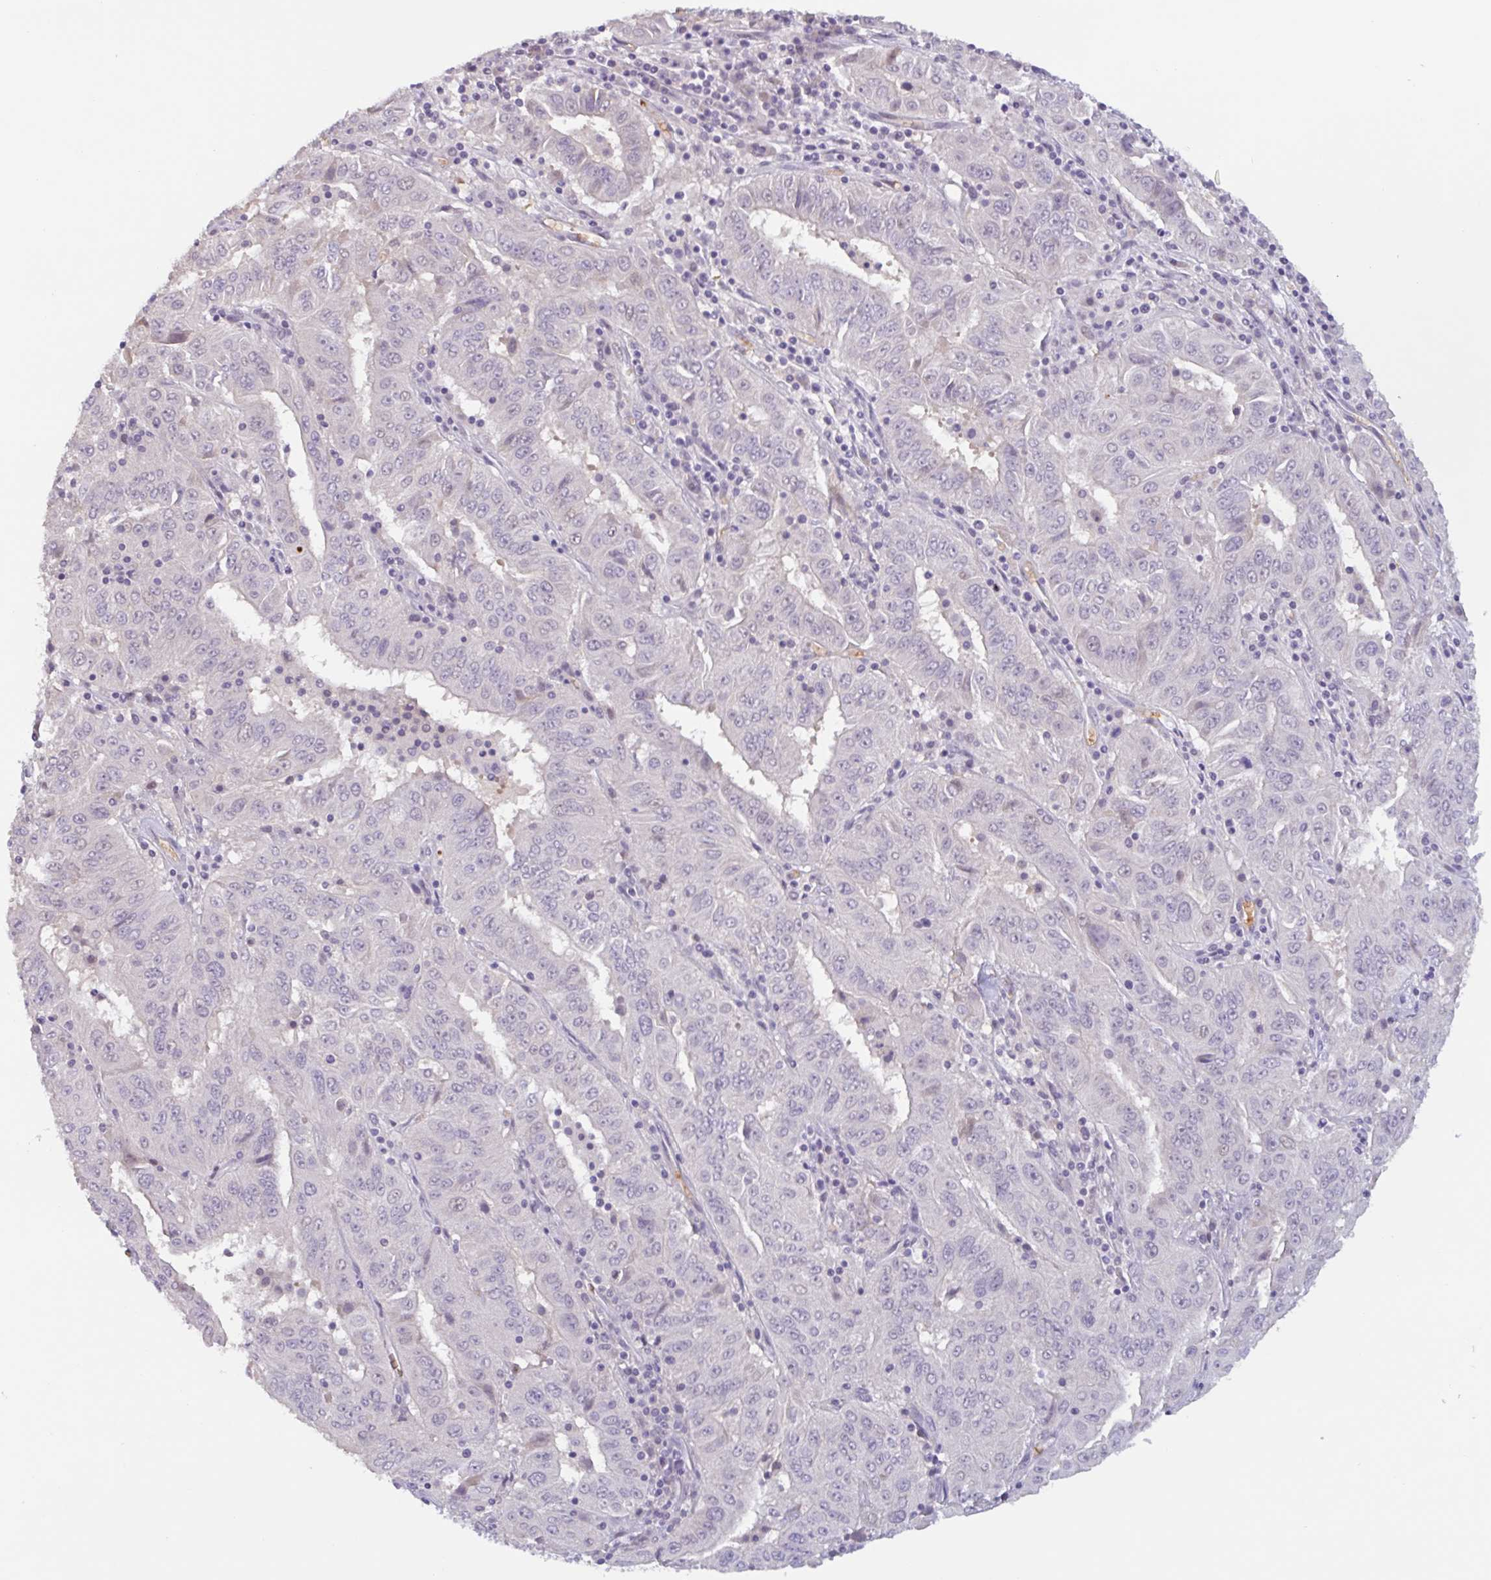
{"staining": {"intensity": "negative", "quantity": "none", "location": "none"}, "tissue": "pancreatic cancer", "cell_type": "Tumor cells", "image_type": "cancer", "snomed": [{"axis": "morphology", "description": "Adenocarcinoma, NOS"}, {"axis": "topography", "description": "Pancreas"}], "caption": "This is an IHC image of human pancreatic adenocarcinoma. There is no expression in tumor cells.", "gene": "RHAG", "patient": {"sex": "male", "age": 63}}